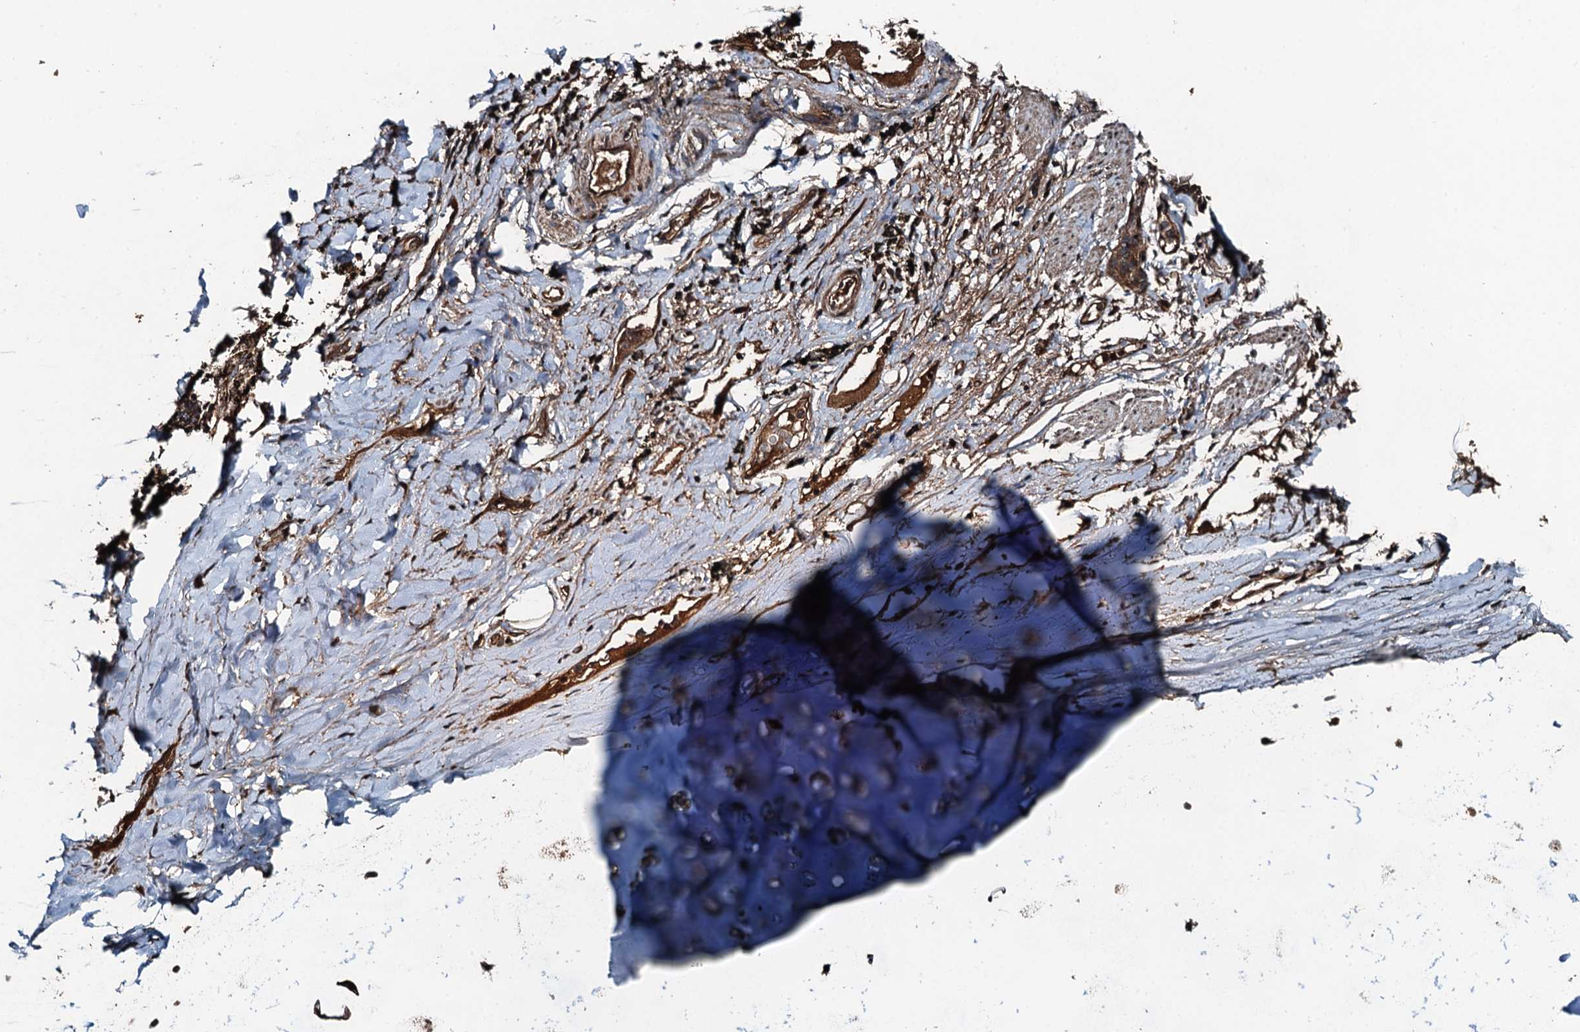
{"staining": {"intensity": "moderate", "quantity": ">75%", "location": "cytoplasmic/membranous,nuclear"}, "tissue": "adipose tissue", "cell_type": "Adipocytes", "image_type": "normal", "snomed": [{"axis": "morphology", "description": "Normal tissue, NOS"}, {"axis": "topography", "description": "Lymph node"}, {"axis": "topography", "description": "Bronchus"}], "caption": "Approximately >75% of adipocytes in benign adipose tissue reveal moderate cytoplasmic/membranous,nuclear protein positivity as visualized by brown immunohistochemical staining.", "gene": "TCTN1", "patient": {"sex": "male", "age": 63}}